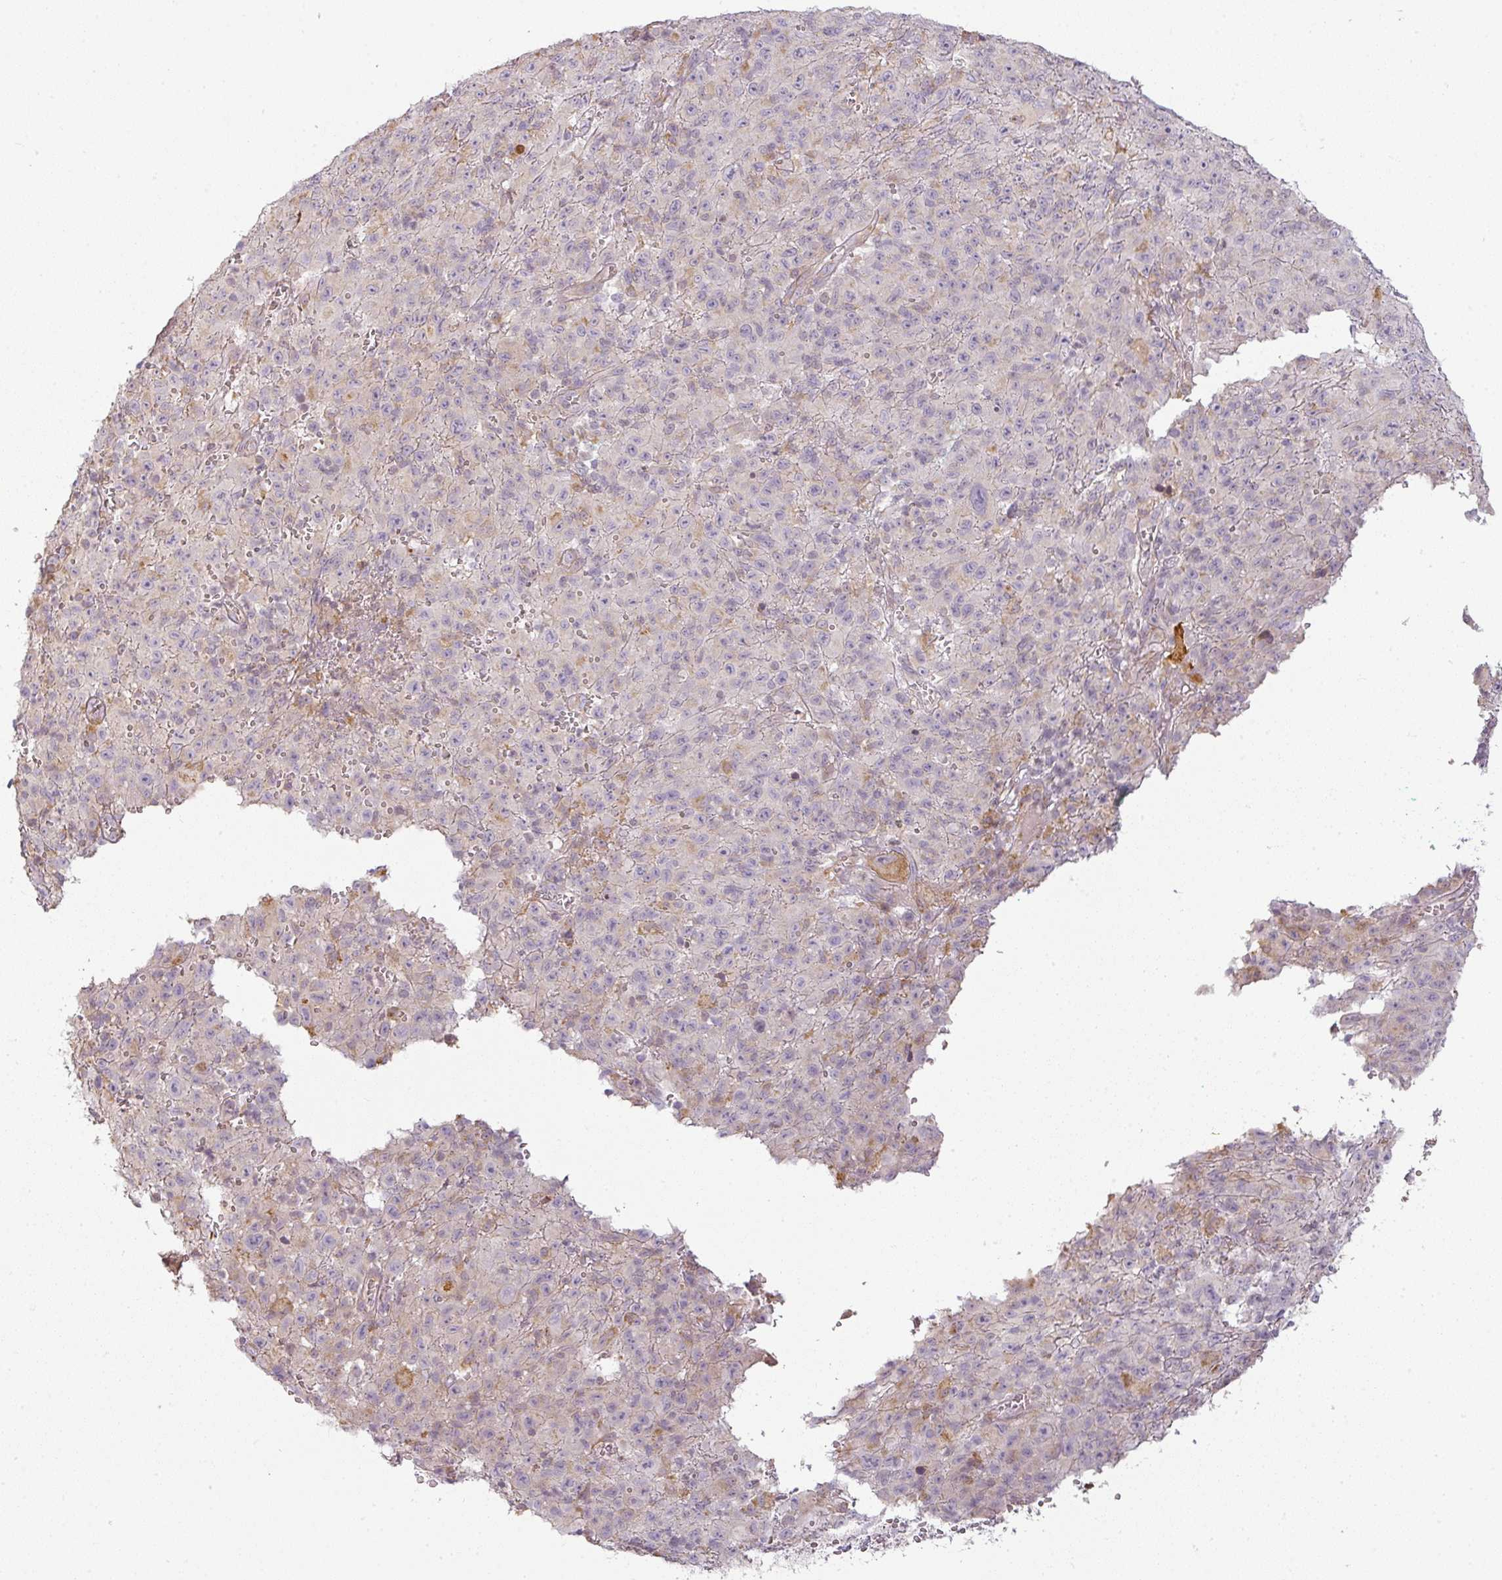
{"staining": {"intensity": "weak", "quantity": "<25%", "location": "cytoplasmic/membranous"}, "tissue": "melanoma", "cell_type": "Tumor cells", "image_type": "cancer", "snomed": [{"axis": "morphology", "description": "Malignant melanoma, NOS"}, {"axis": "topography", "description": "Skin"}], "caption": "Histopathology image shows no significant protein expression in tumor cells of malignant melanoma.", "gene": "CCDC144A", "patient": {"sex": "male", "age": 46}}